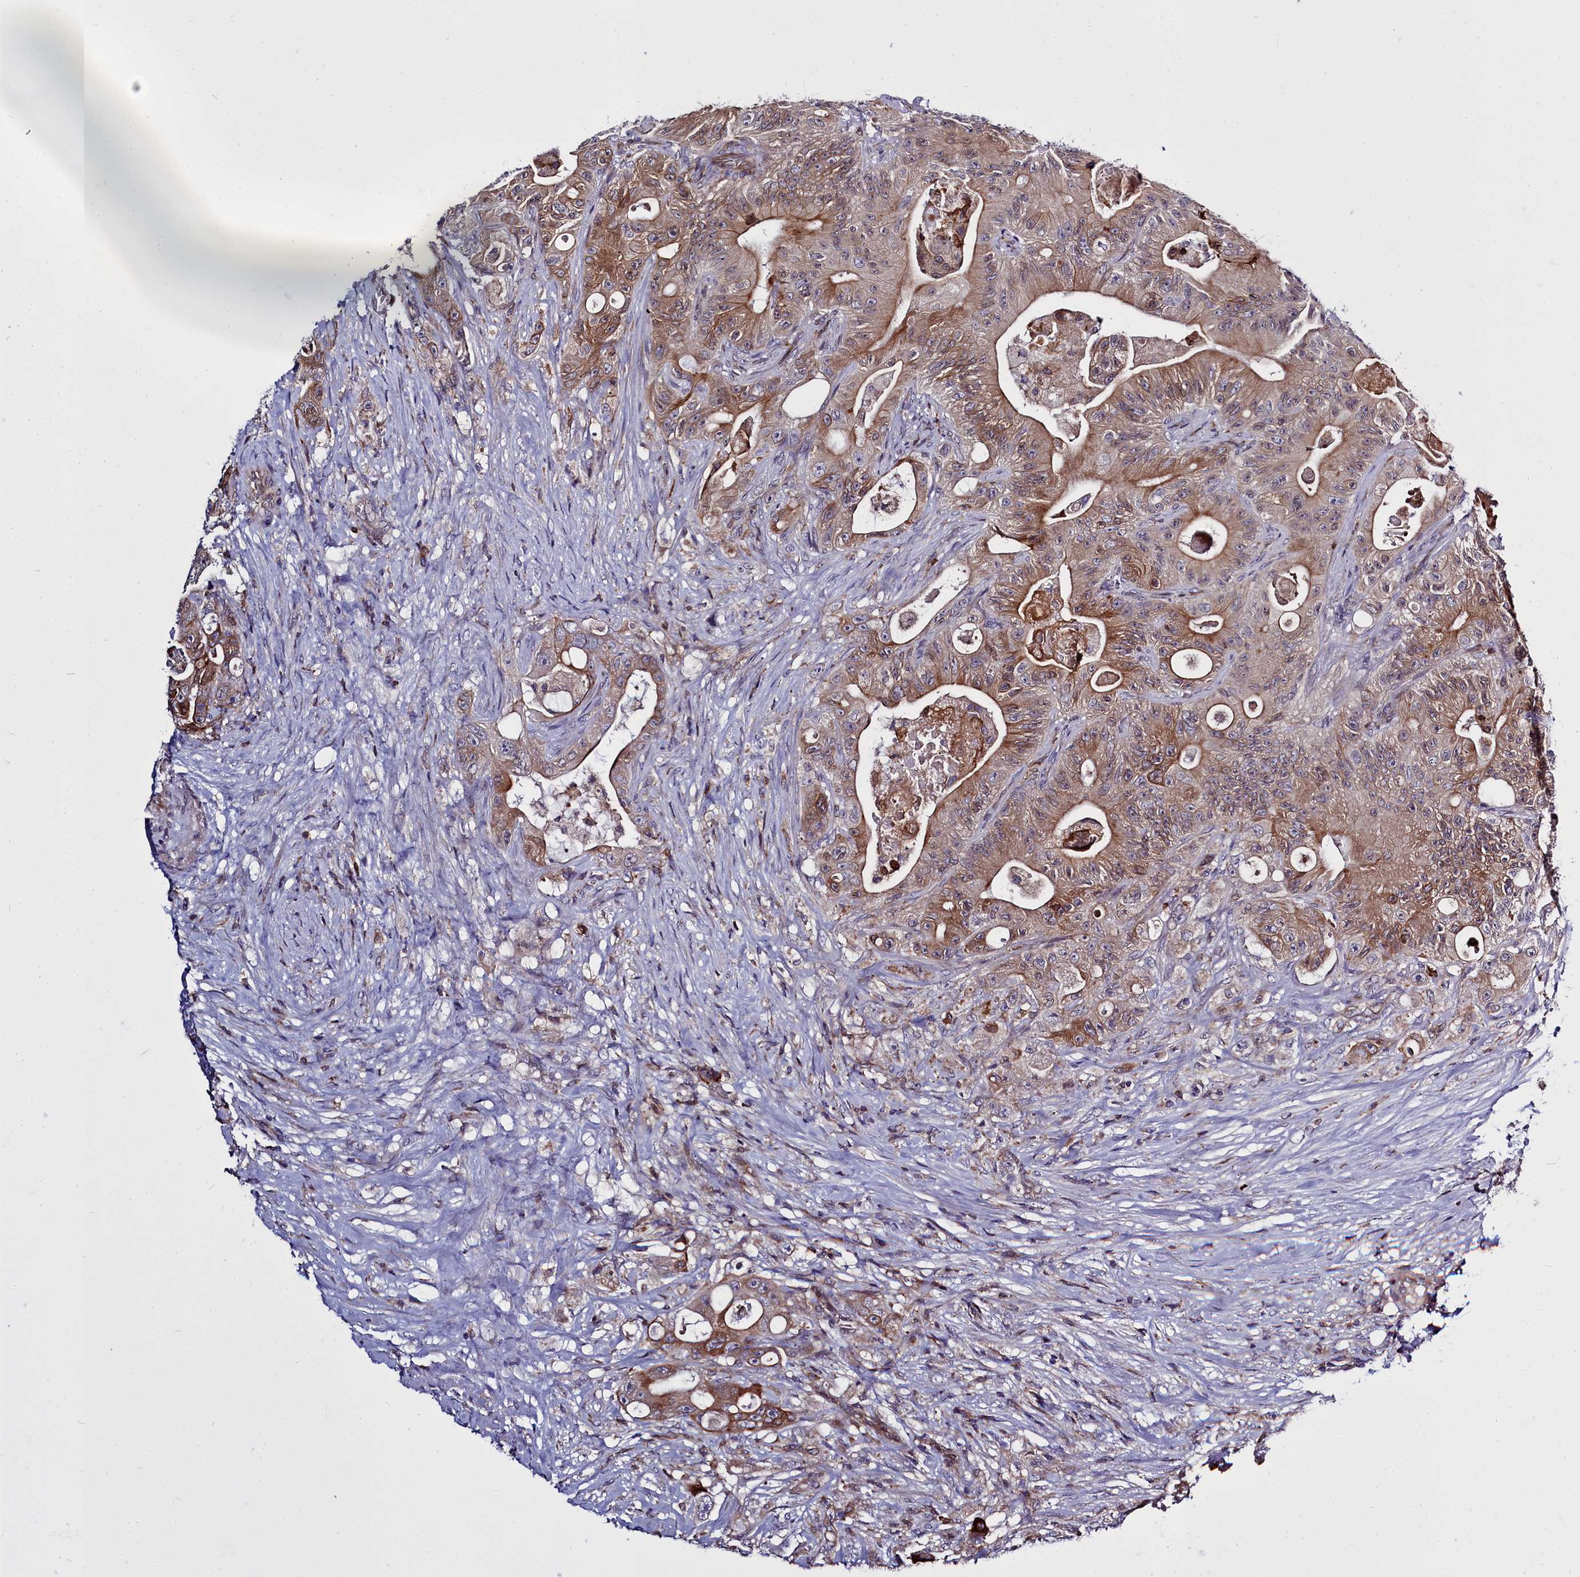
{"staining": {"intensity": "moderate", "quantity": ">75%", "location": "cytoplasmic/membranous"}, "tissue": "colorectal cancer", "cell_type": "Tumor cells", "image_type": "cancer", "snomed": [{"axis": "morphology", "description": "Adenocarcinoma, NOS"}, {"axis": "topography", "description": "Colon"}], "caption": "Human colorectal cancer (adenocarcinoma) stained for a protein (brown) displays moderate cytoplasmic/membranous positive staining in approximately >75% of tumor cells.", "gene": "RAPGEF4", "patient": {"sex": "female", "age": 46}}